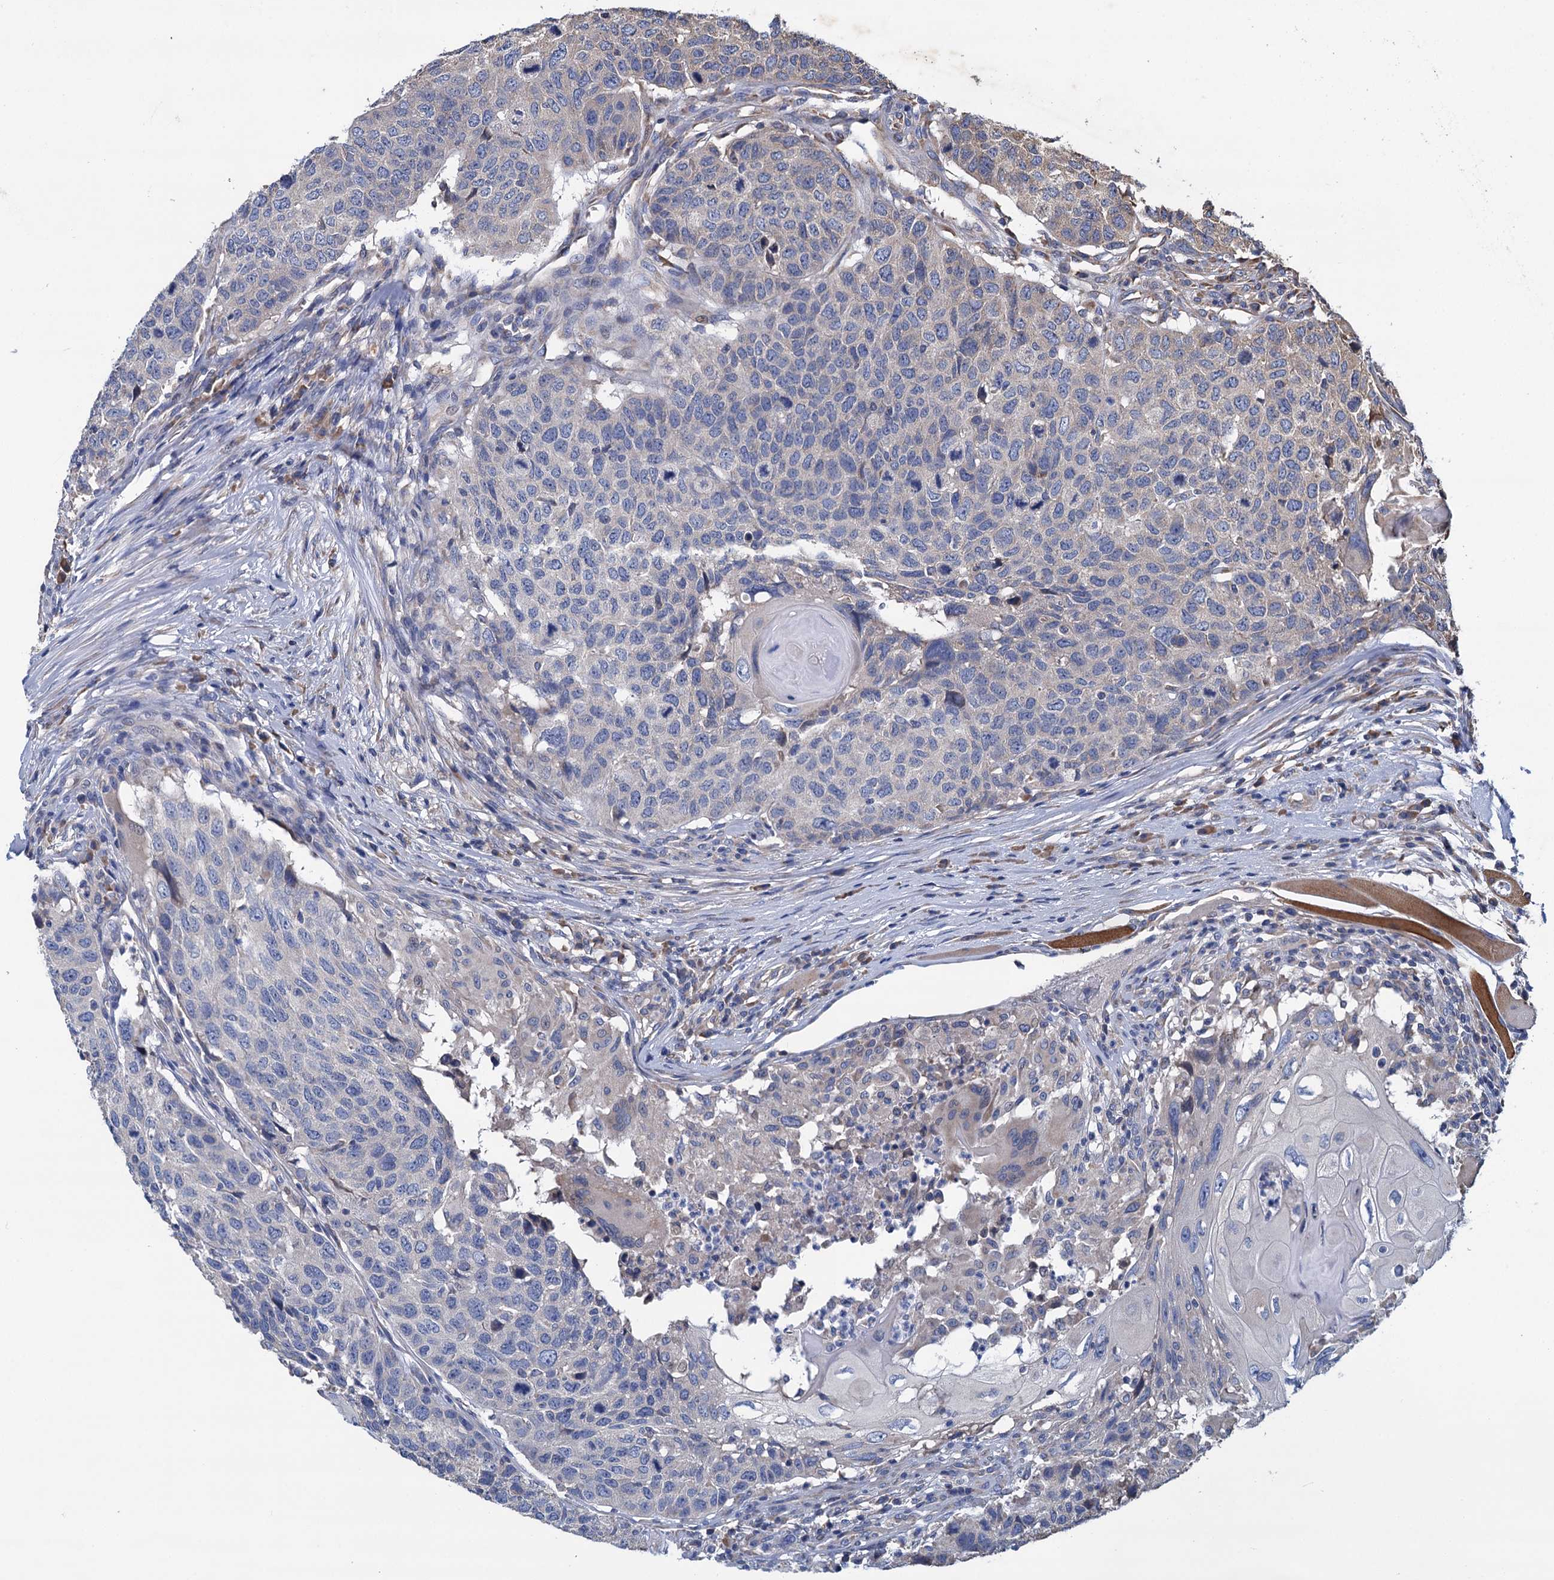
{"staining": {"intensity": "negative", "quantity": "none", "location": "none"}, "tissue": "head and neck cancer", "cell_type": "Tumor cells", "image_type": "cancer", "snomed": [{"axis": "morphology", "description": "Squamous cell carcinoma, NOS"}, {"axis": "topography", "description": "Head-Neck"}], "caption": "Tumor cells show no significant staining in head and neck cancer. (IHC, brightfield microscopy, high magnification).", "gene": "LINS1", "patient": {"sex": "male", "age": 66}}